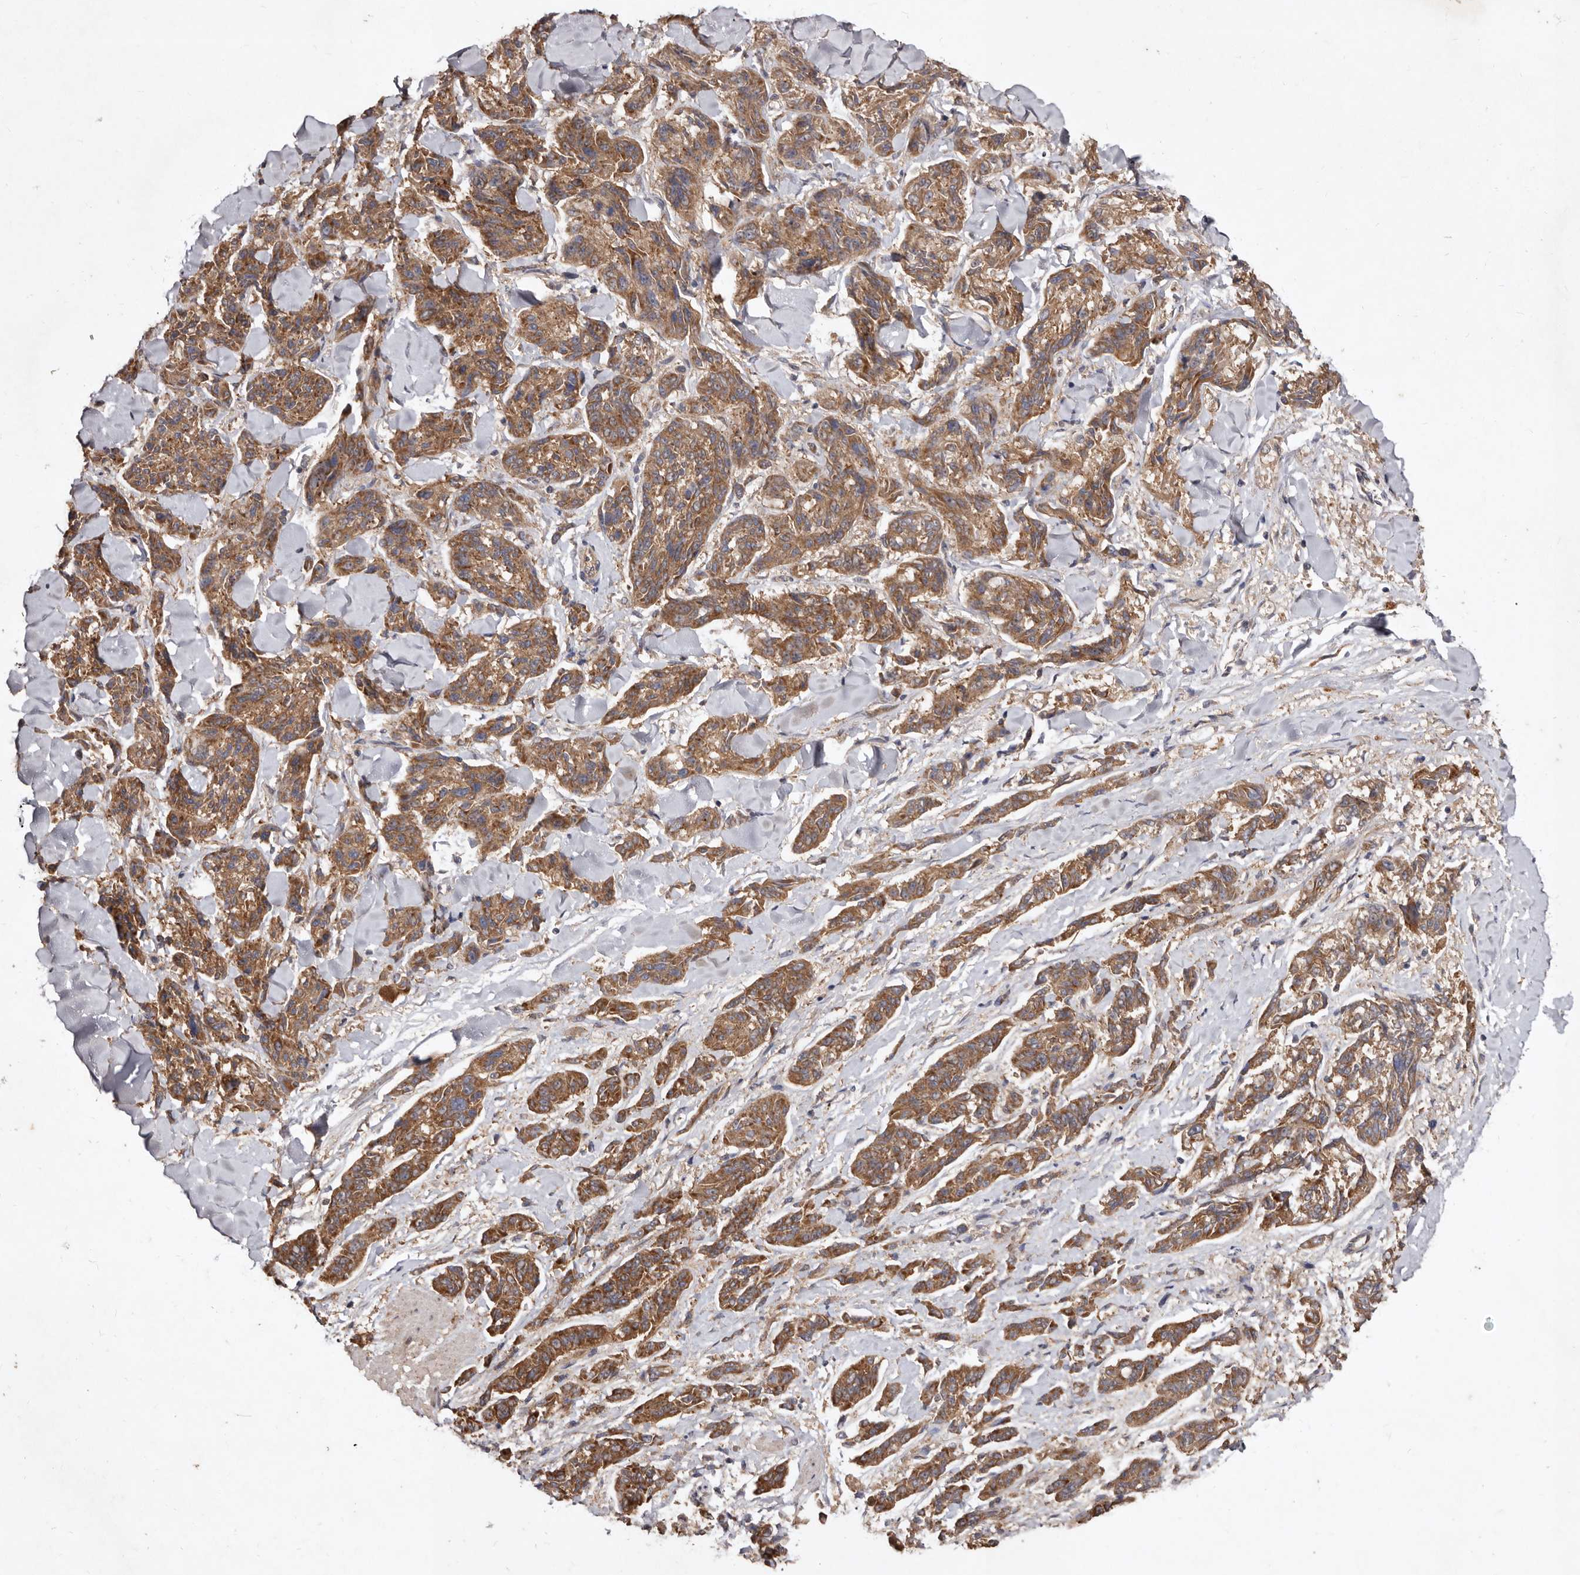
{"staining": {"intensity": "moderate", "quantity": ">75%", "location": "cytoplasmic/membranous"}, "tissue": "melanoma", "cell_type": "Tumor cells", "image_type": "cancer", "snomed": [{"axis": "morphology", "description": "Malignant melanoma, NOS"}, {"axis": "topography", "description": "Skin"}], "caption": "The image demonstrates immunohistochemical staining of malignant melanoma. There is moderate cytoplasmic/membranous expression is appreciated in about >75% of tumor cells.", "gene": "FLAD1", "patient": {"sex": "male", "age": 53}}